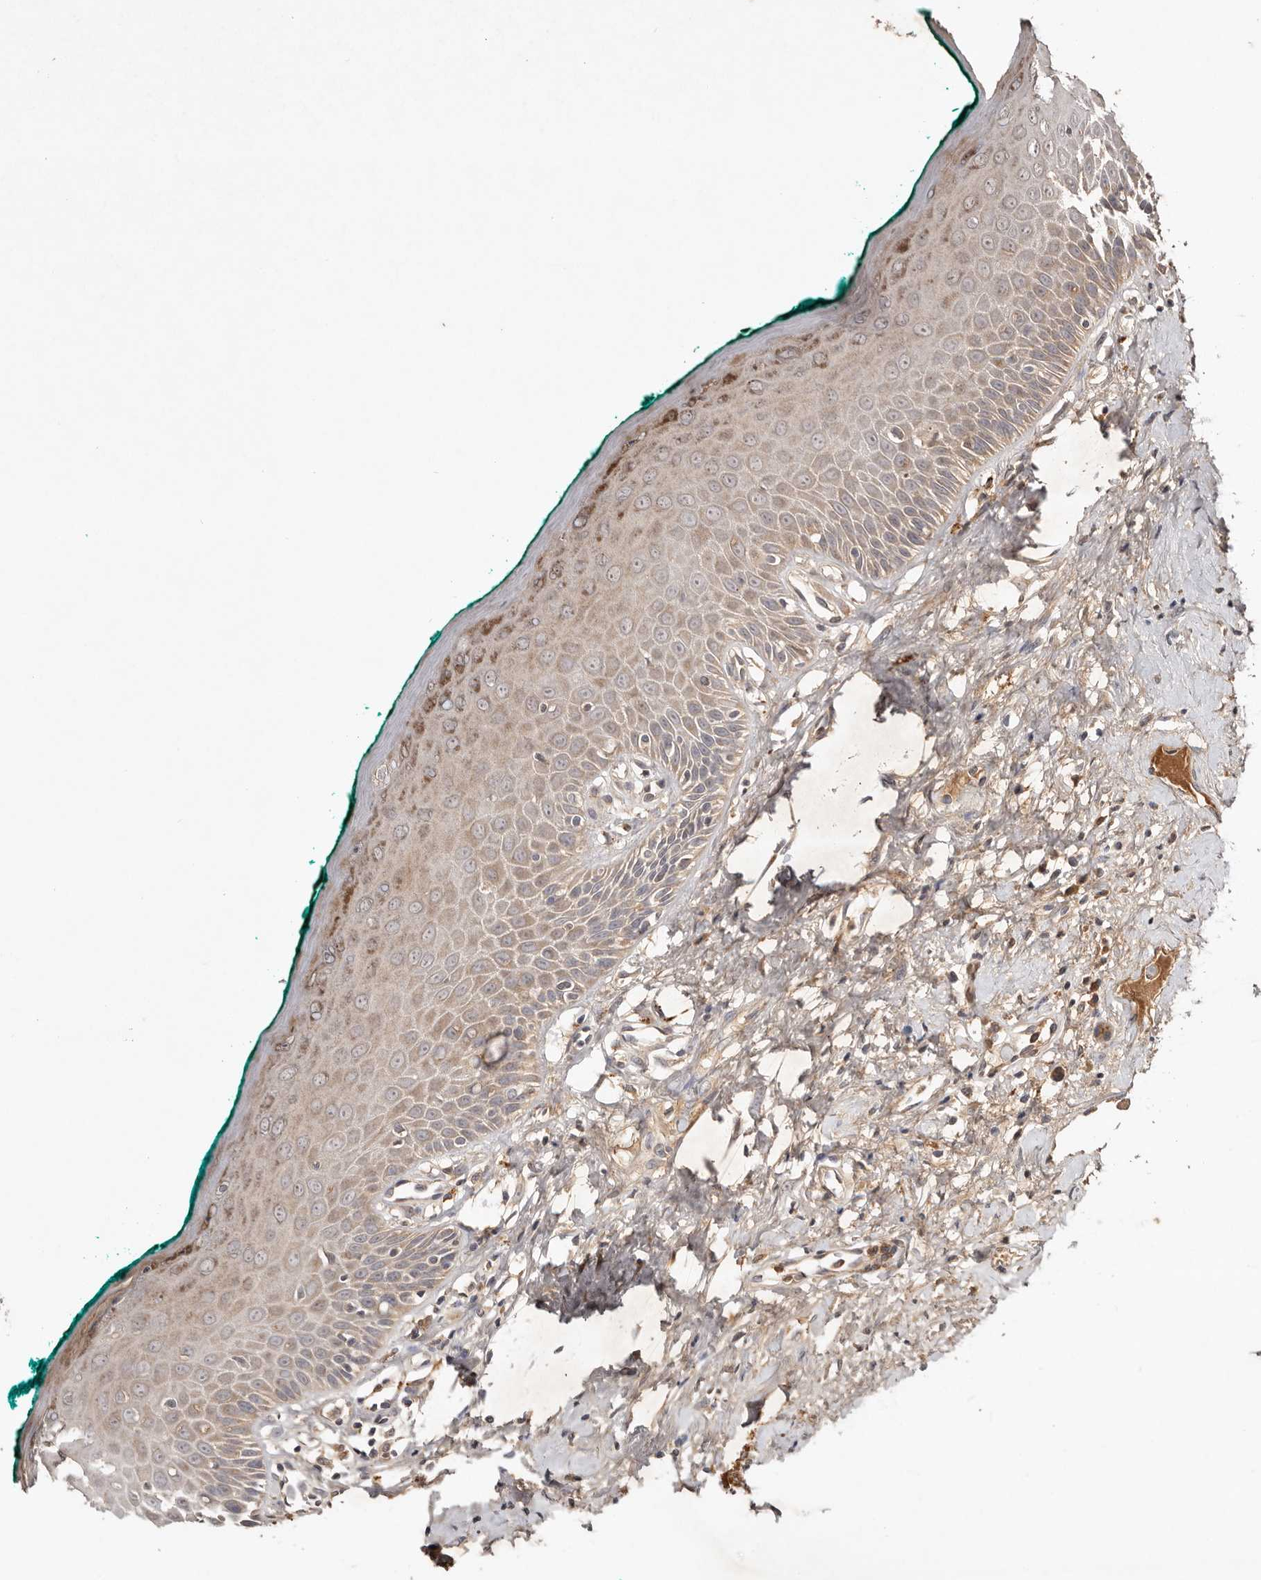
{"staining": {"intensity": "moderate", "quantity": "25%-75%", "location": "cytoplasmic/membranous"}, "tissue": "oral mucosa", "cell_type": "Squamous epithelial cells", "image_type": "normal", "snomed": [{"axis": "morphology", "description": "Normal tissue, NOS"}, {"axis": "topography", "description": "Oral tissue"}], "caption": "DAB immunohistochemical staining of normal oral mucosa shows moderate cytoplasmic/membranous protein expression in approximately 25%-75% of squamous epithelial cells.", "gene": "PKIB", "patient": {"sex": "female", "age": 70}}